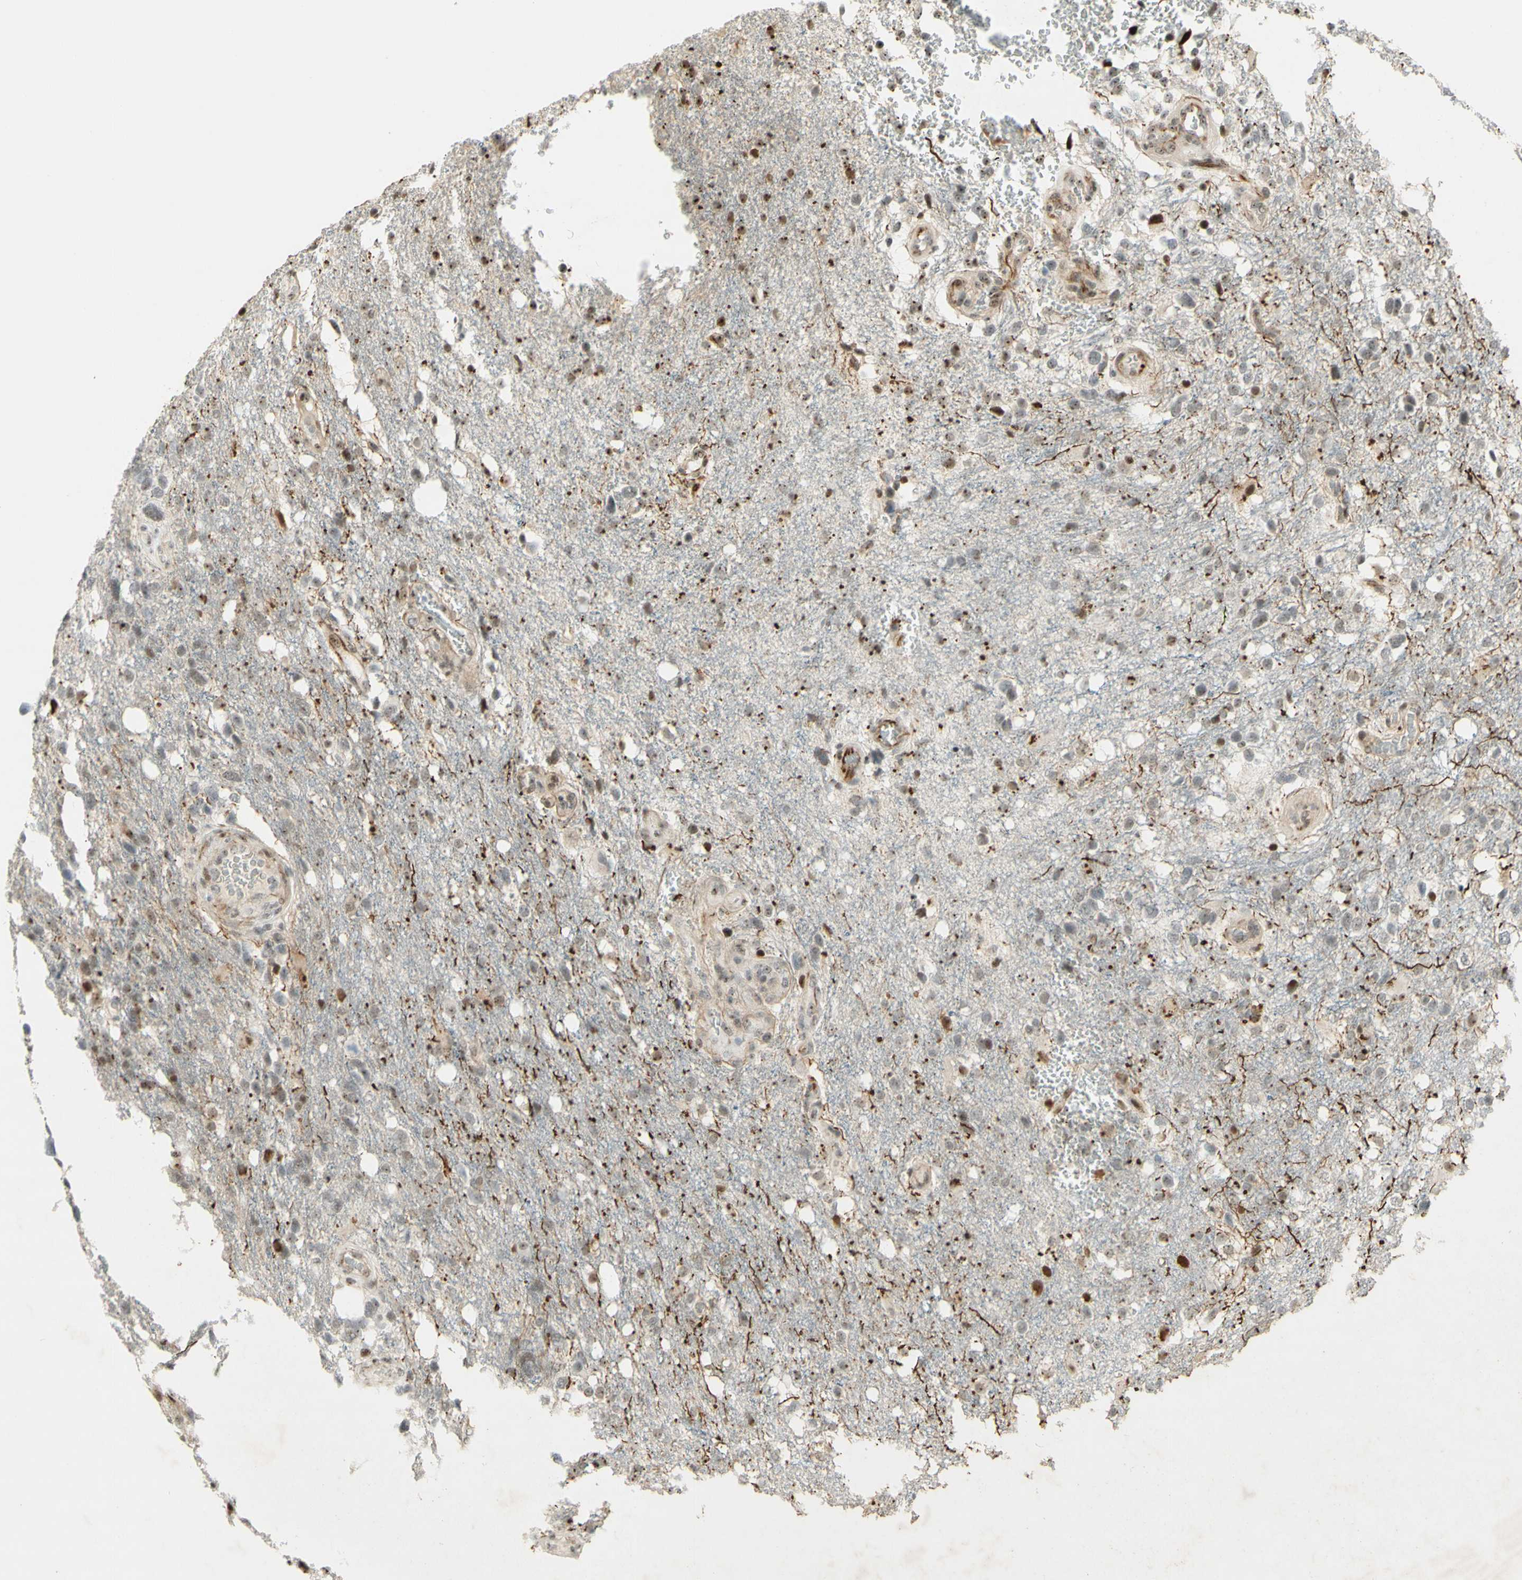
{"staining": {"intensity": "moderate", "quantity": "25%-75%", "location": "cytoplasmic/membranous,nuclear"}, "tissue": "glioma", "cell_type": "Tumor cells", "image_type": "cancer", "snomed": [{"axis": "morphology", "description": "Glioma, malignant, High grade"}, {"axis": "topography", "description": "Brain"}], "caption": "Protein expression by immunohistochemistry (IHC) exhibits moderate cytoplasmic/membranous and nuclear expression in about 25%-75% of tumor cells in malignant glioma (high-grade).", "gene": "IRF1", "patient": {"sex": "female", "age": 58}}